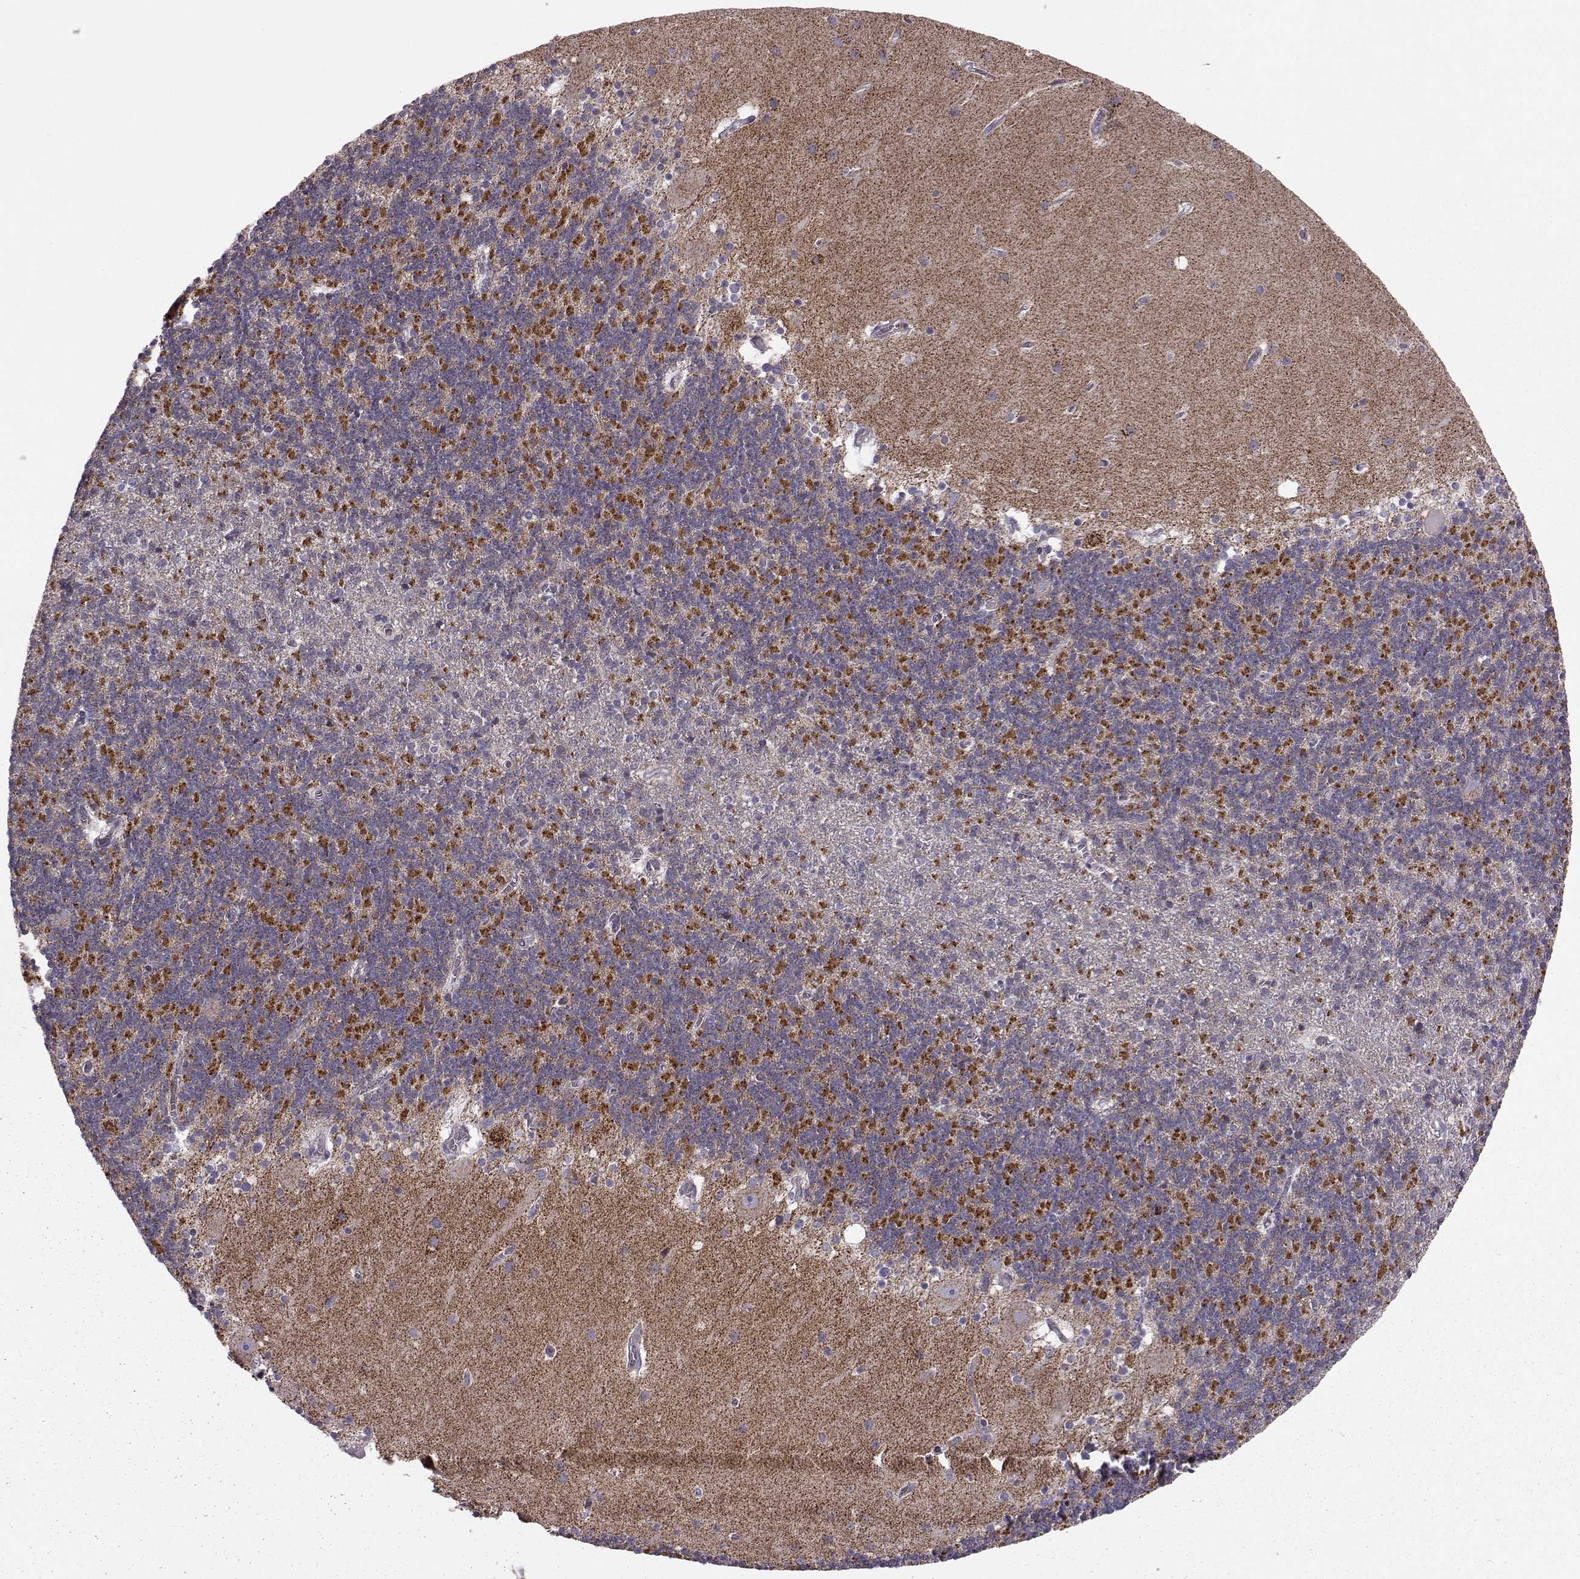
{"staining": {"intensity": "strong", "quantity": "<25%", "location": "cytoplasmic/membranous"}, "tissue": "cerebellum", "cell_type": "Cells in granular layer", "image_type": "normal", "snomed": [{"axis": "morphology", "description": "Normal tissue, NOS"}, {"axis": "topography", "description": "Cerebellum"}], "caption": "IHC histopathology image of unremarkable cerebellum stained for a protein (brown), which reveals medium levels of strong cytoplasmic/membranous positivity in approximately <25% of cells in granular layer.", "gene": "ATP5MF", "patient": {"sex": "male", "age": 70}}